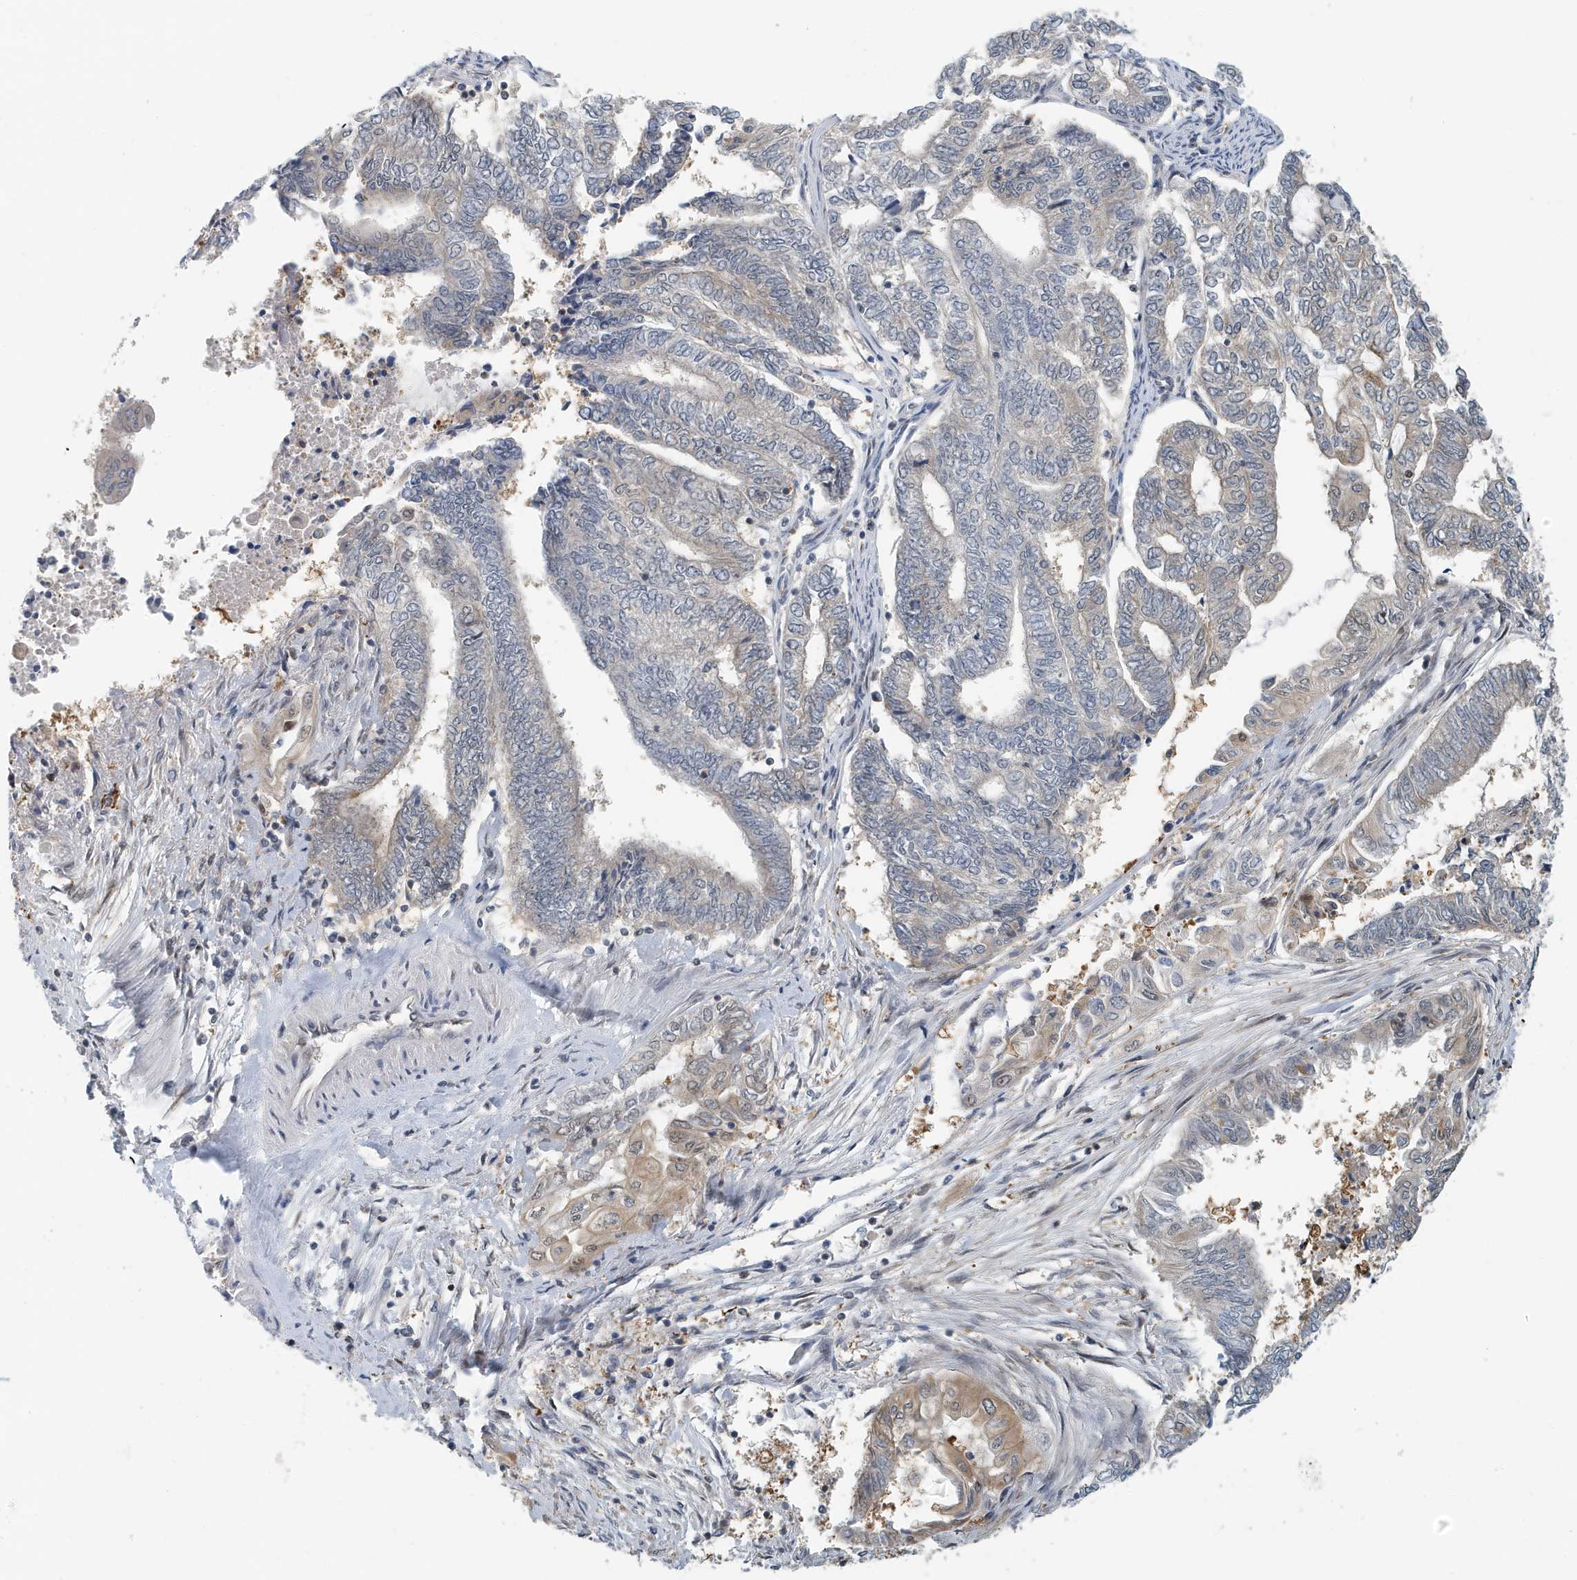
{"staining": {"intensity": "moderate", "quantity": "<25%", "location": "cytoplasmic/membranous"}, "tissue": "endometrial cancer", "cell_type": "Tumor cells", "image_type": "cancer", "snomed": [{"axis": "morphology", "description": "Adenocarcinoma, NOS"}, {"axis": "topography", "description": "Uterus"}, {"axis": "topography", "description": "Endometrium"}], "caption": "Brown immunohistochemical staining in human endometrial adenocarcinoma demonstrates moderate cytoplasmic/membranous staining in about <25% of tumor cells.", "gene": "KIF15", "patient": {"sex": "female", "age": 70}}